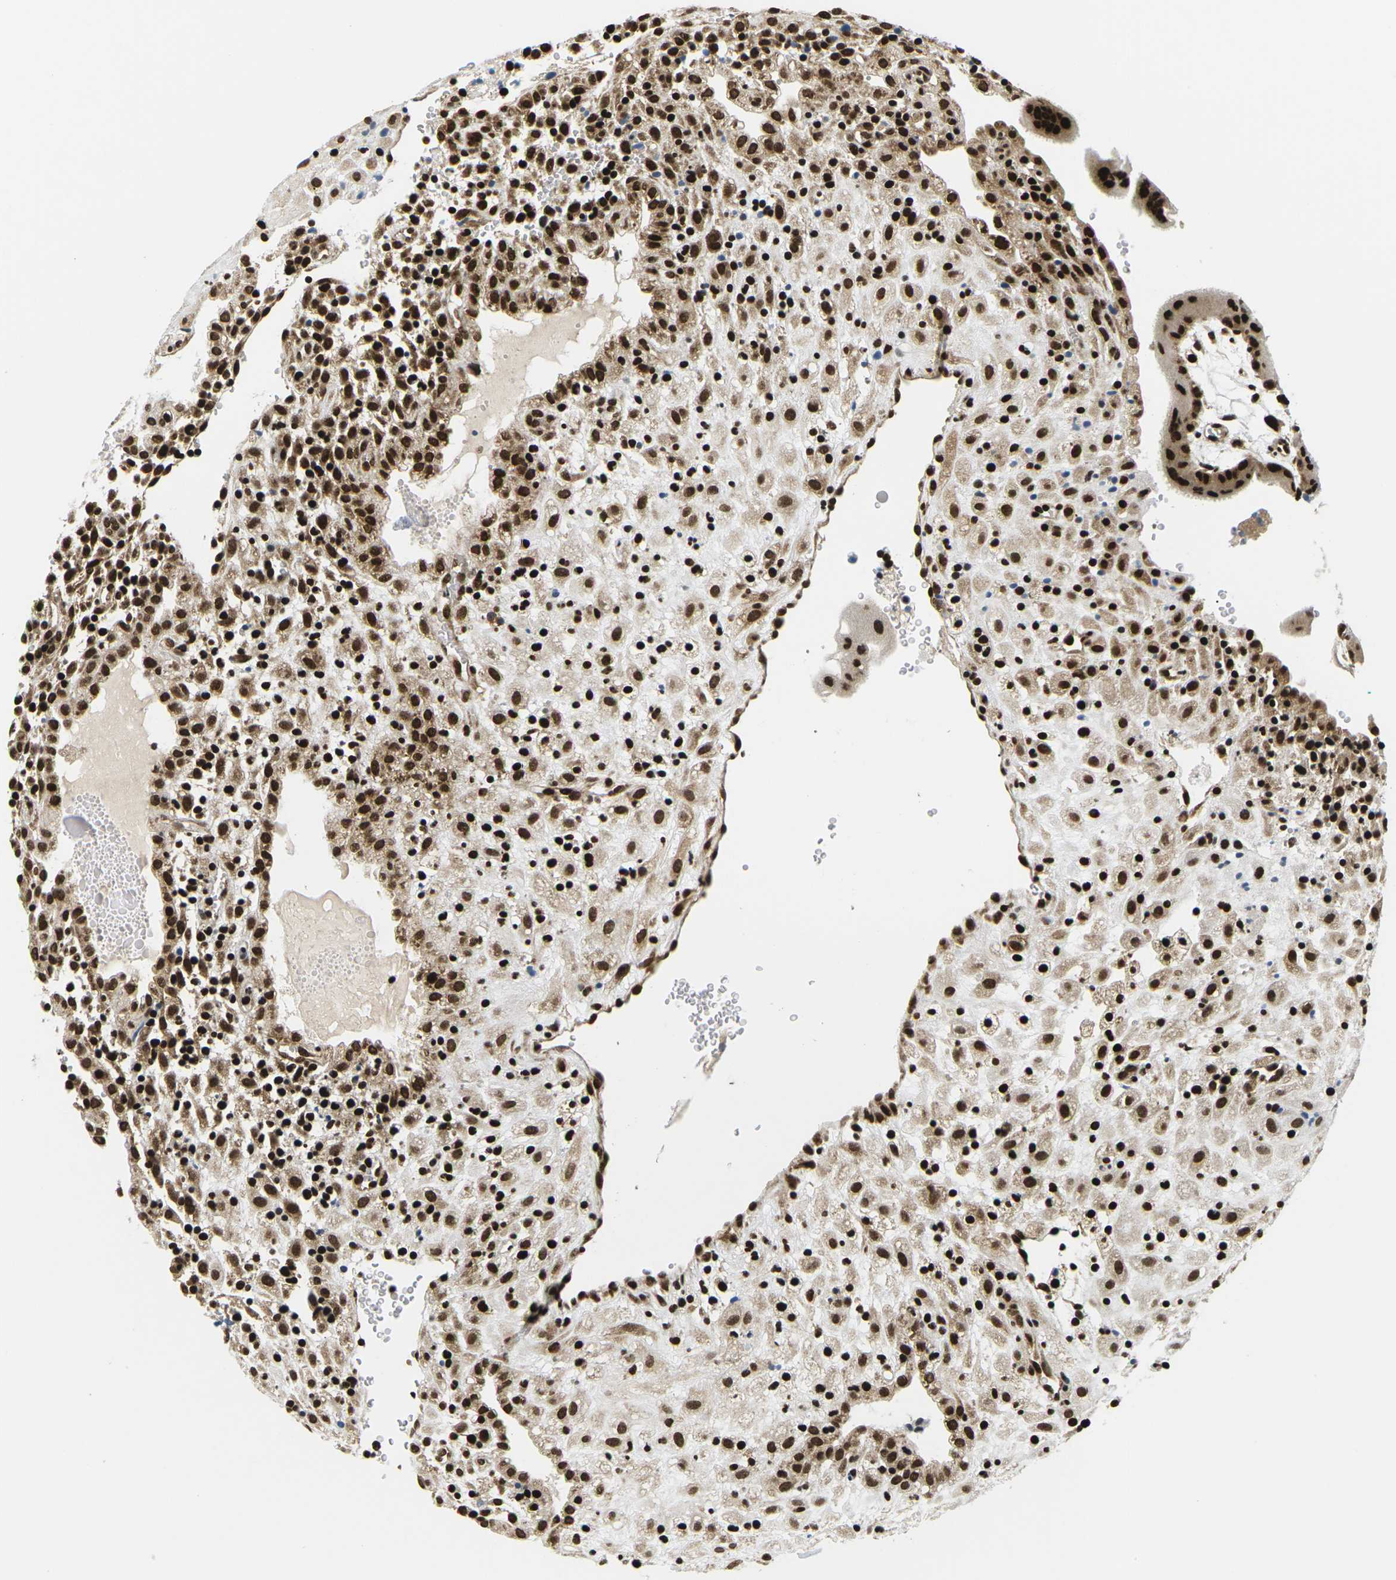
{"staining": {"intensity": "strong", "quantity": ">75%", "location": "nuclear"}, "tissue": "placenta", "cell_type": "Decidual cells", "image_type": "normal", "snomed": [{"axis": "morphology", "description": "Normal tissue, NOS"}, {"axis": "topography", "description": "Placenta"}], "caption": "Strong nuclear expression for a protein is appreciated in approximately >75% of decidual cells of unremarkable placenta using immunohistochemistry (IHC).", "gene": "CELF1", "patient": {"sex": "female", "age": 18}}